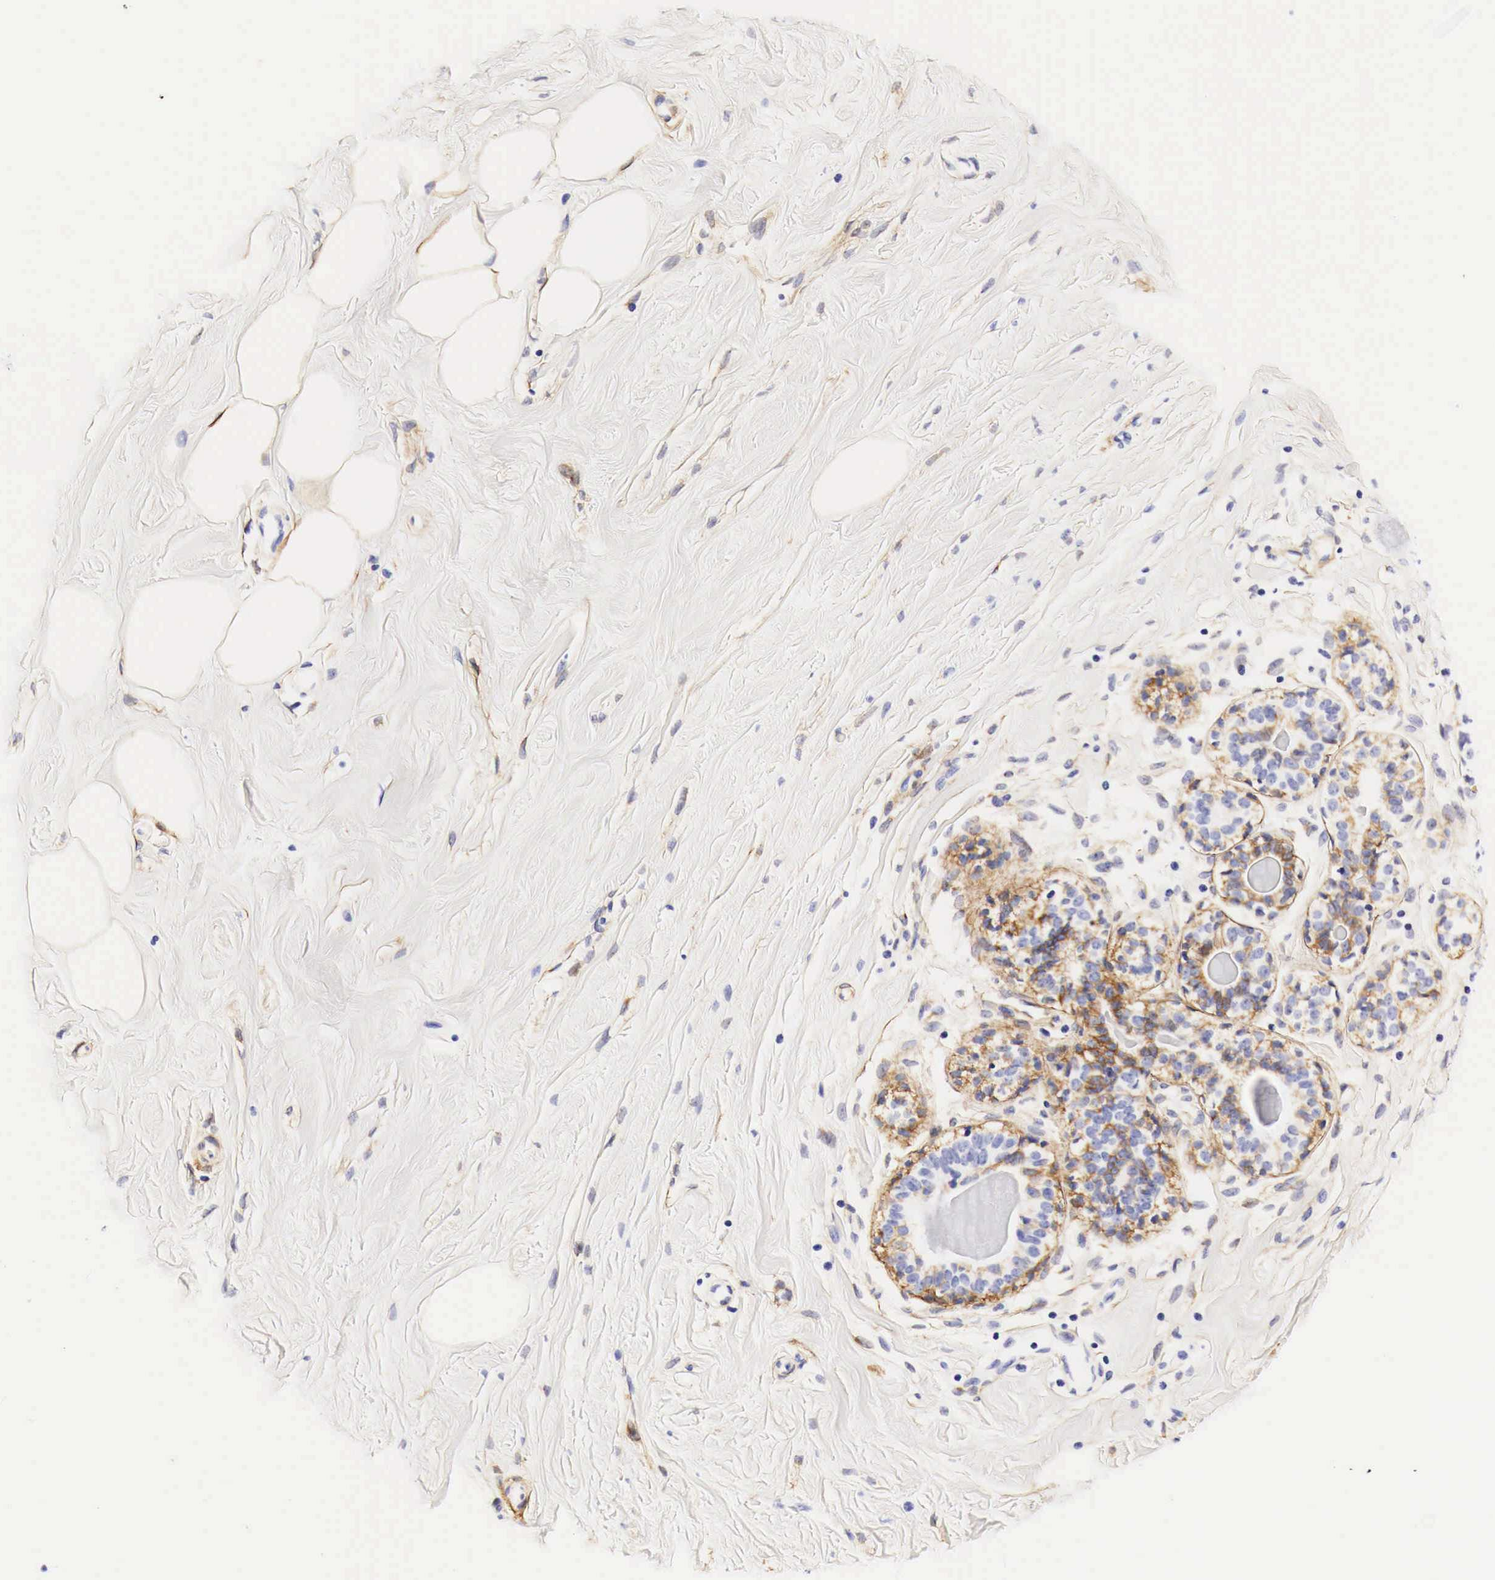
{"staining": {"intensity": "weak", "quantity": ">75%", "location": "cytoplasmic/membranous"}, "tissue": "breast", "cell_type": "Adipocytes", "image_type": "normal", "snomed": [{"axis": "morphology", "description": "Normal tissue, NOS"}, {"axis": "topography", "description": "Breast"}], "caption": "High-magnification brightfield microscopy of unremarkable breast stained with DAB (brown) and counterstained with hematoxylin (blue). adipocytes exhibit weak cytoplasmic/membranous positivity is identified in approximately>75% of cells. The staining was performed using DAB (3,3'-diaminobenzidine), with brown indicating positive protein expression. Nuclei are stained blue with hematoxylin.", "gene": "EGFR", "patient": {"sex": "female", "age": 44}}